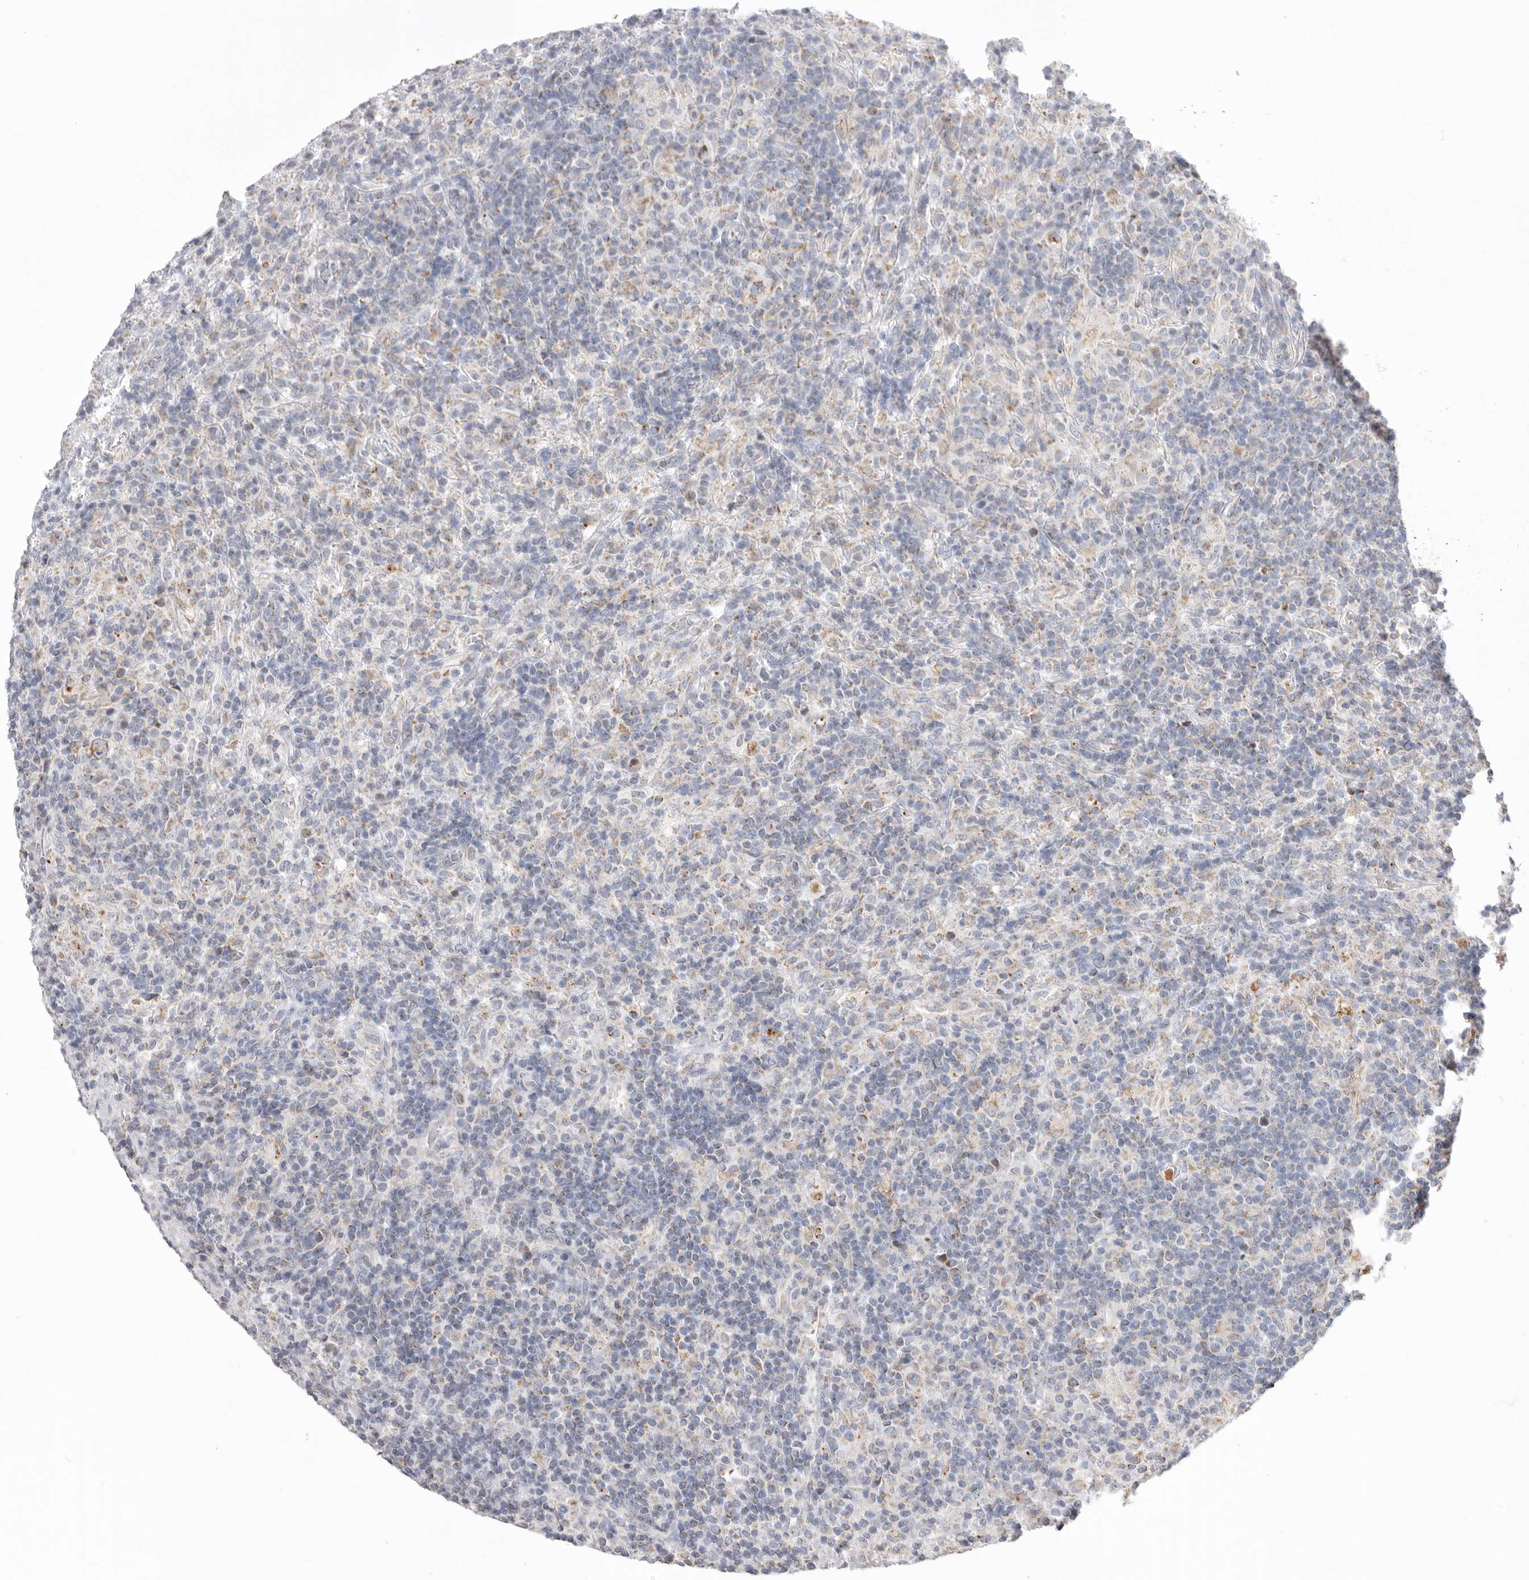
{"staining": {"intensity": "weak", "quantity": "<25%", "location": "cytoplasmic/membranous"}, "tissue": "lymphoma", "cell_type": "Tumor cells", "image_type": "cancer", "snomed": [{"axis": "morphology", "description": "Hodgkin's disease, NOS"}, {"axis": "topography", "description": "Lymph node"}], "caption": "Photomicrograph shows no significant protein positivity in tumor cells of lymphoma.", "gene": "VDAC3", "patient": {"sex": "male", "age": 70}}